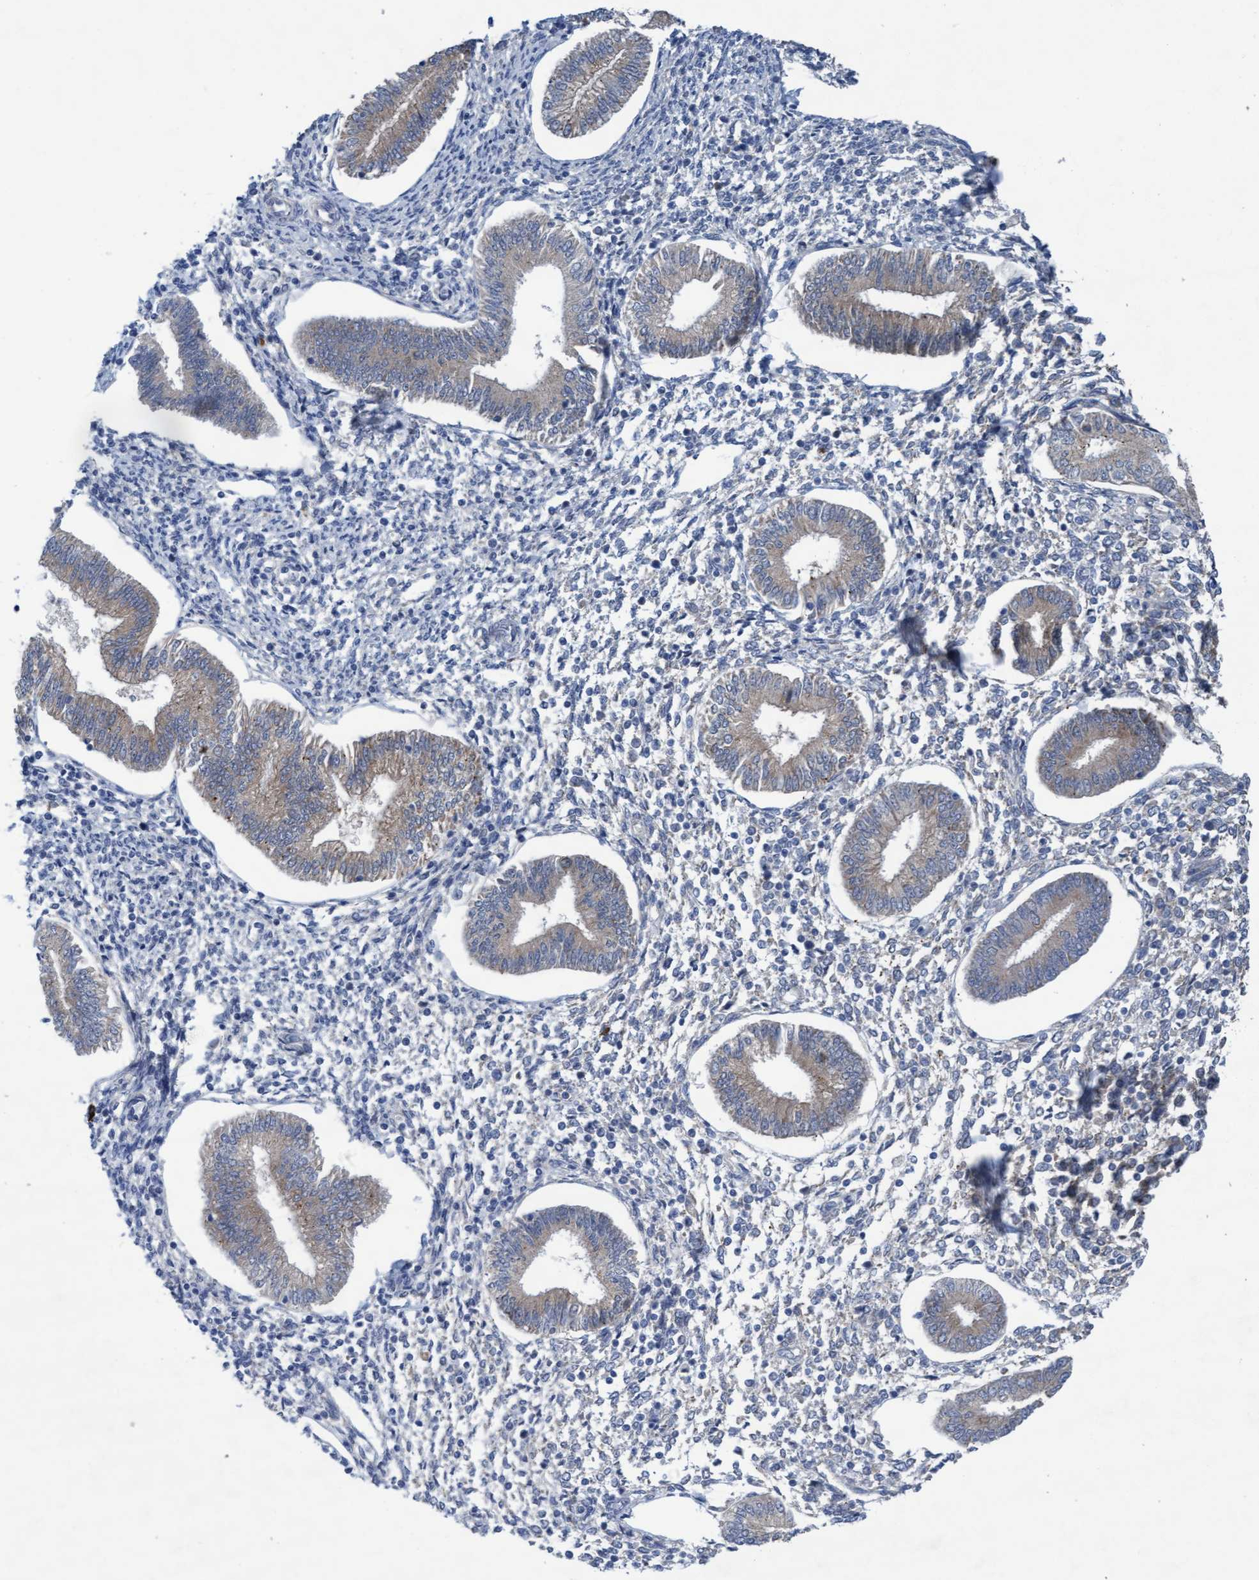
{"staining": {"intensity": "weak", "quantity": "25%-75%", "location": "cytoplasmic/membranous"}, "tissue": "endometrium", "cell_type": "Cells in endometrial stroma", "image_type": "normal", "snomed": [{"axis": "morphology", "description": "Normal tissue, NOS"}, {"axis": "topography", "description": "Endometrium"}], "caption": "The histopathology image shows staining of benign endometrium, revealing weak cytoplasmic/membranous protein positivity (brown color) within cells in endometrial stroma. The staining is performed using DAB brown chromogen to label protein expression. The nuclei are counter-stained blue using hematoxylin.", "gene": "PLCD1", "patient": {"sex": "female", "age": 50}}